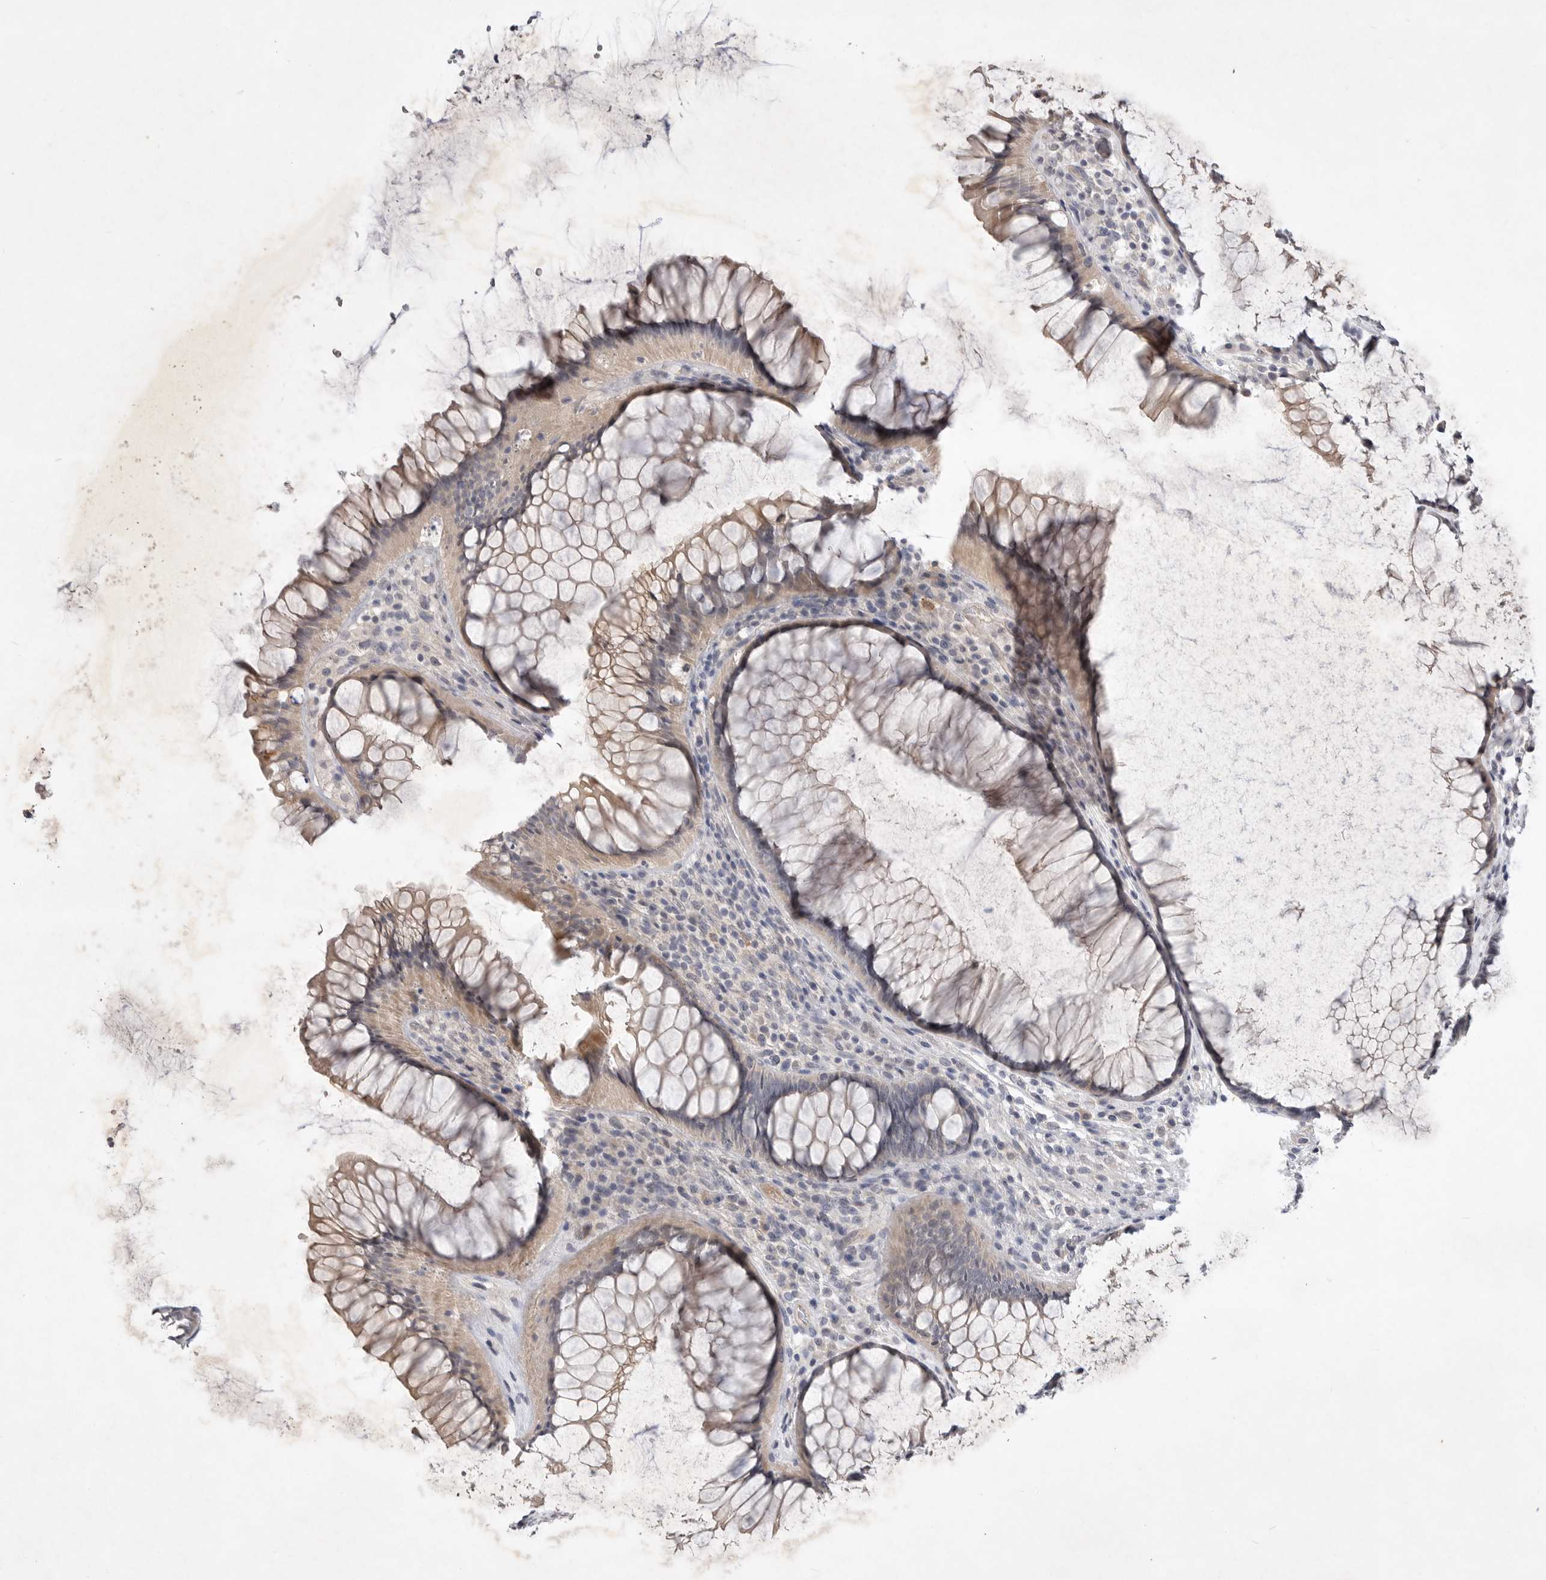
{"staining": {"intensity": "weak", "quantity": ">75%", "location": "cytoplasmic/membranous"}, "tissue": "rectum", "cell_type": "Glandular cells", "image_type": "normal", "snomed": [{"axis": "morphology", "description": "Normal tissue, NOS"}, {"axis": "topography", "description": "Rectum"}], "caption": "High-magnification brightfield microscopy of unremarkable rectum stained with DAB (brown) and counterstained with hematoxylin (blue). glandular cells exhibit weak cytoplasmic/membranous staining is identified in approximately>75% of cells. (DAB (3,3'-diaminobenzidine) = brown stain, brightfield microscopy at high magnification).", "gene": "ITGAD", "patient": {"sex": "male", "age": 51}}